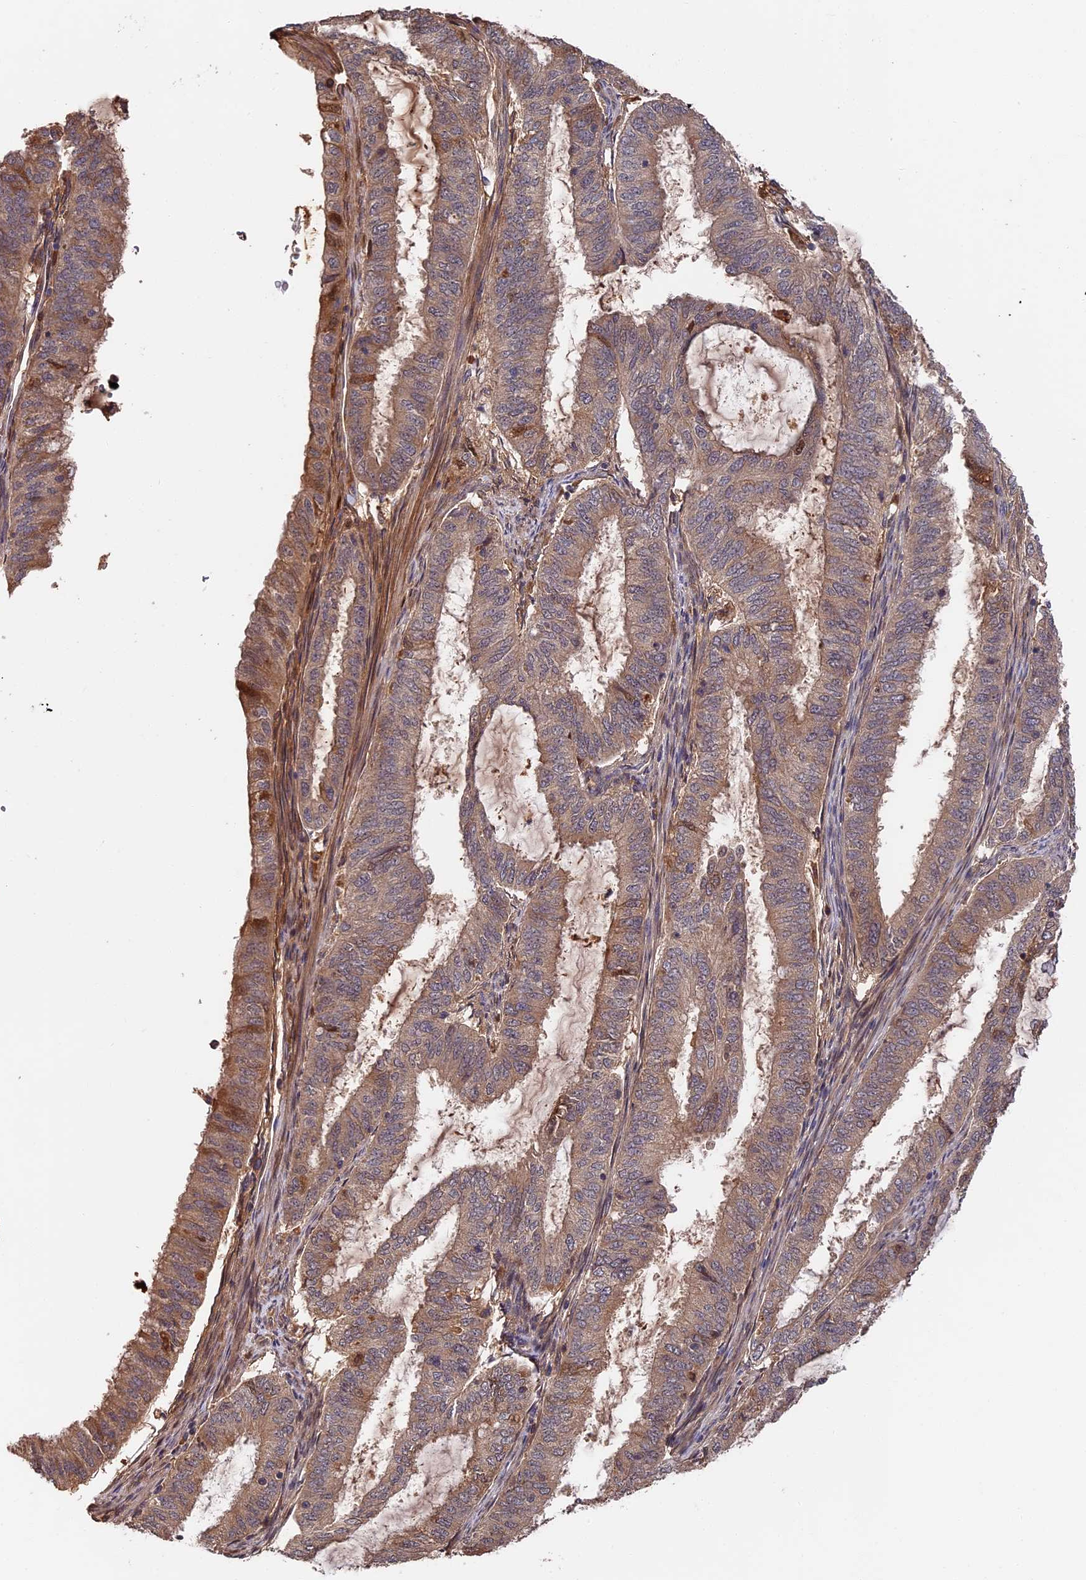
{"staining": {"intensity": "moderate", "quantity": ">75%", "location": "cytoplasmic/membranous"}, "tissue": "endometrial cancer", "cell_type": "Tumor cells", "image_type": "cancer", "snomed": [{"axis": "morphology", "description": "Adenocarcinoma, NOS"}, {"axis": "topography", "description": "Endometrium"}], "caption": "Human endometrial cancer stained for a protein (brown) exhibits moderate cytoplasmic/membranous positive expression in about >75% of tumor cells.", "gene": "ITIH1", "patient": {"sex": "female", "age": 51}}